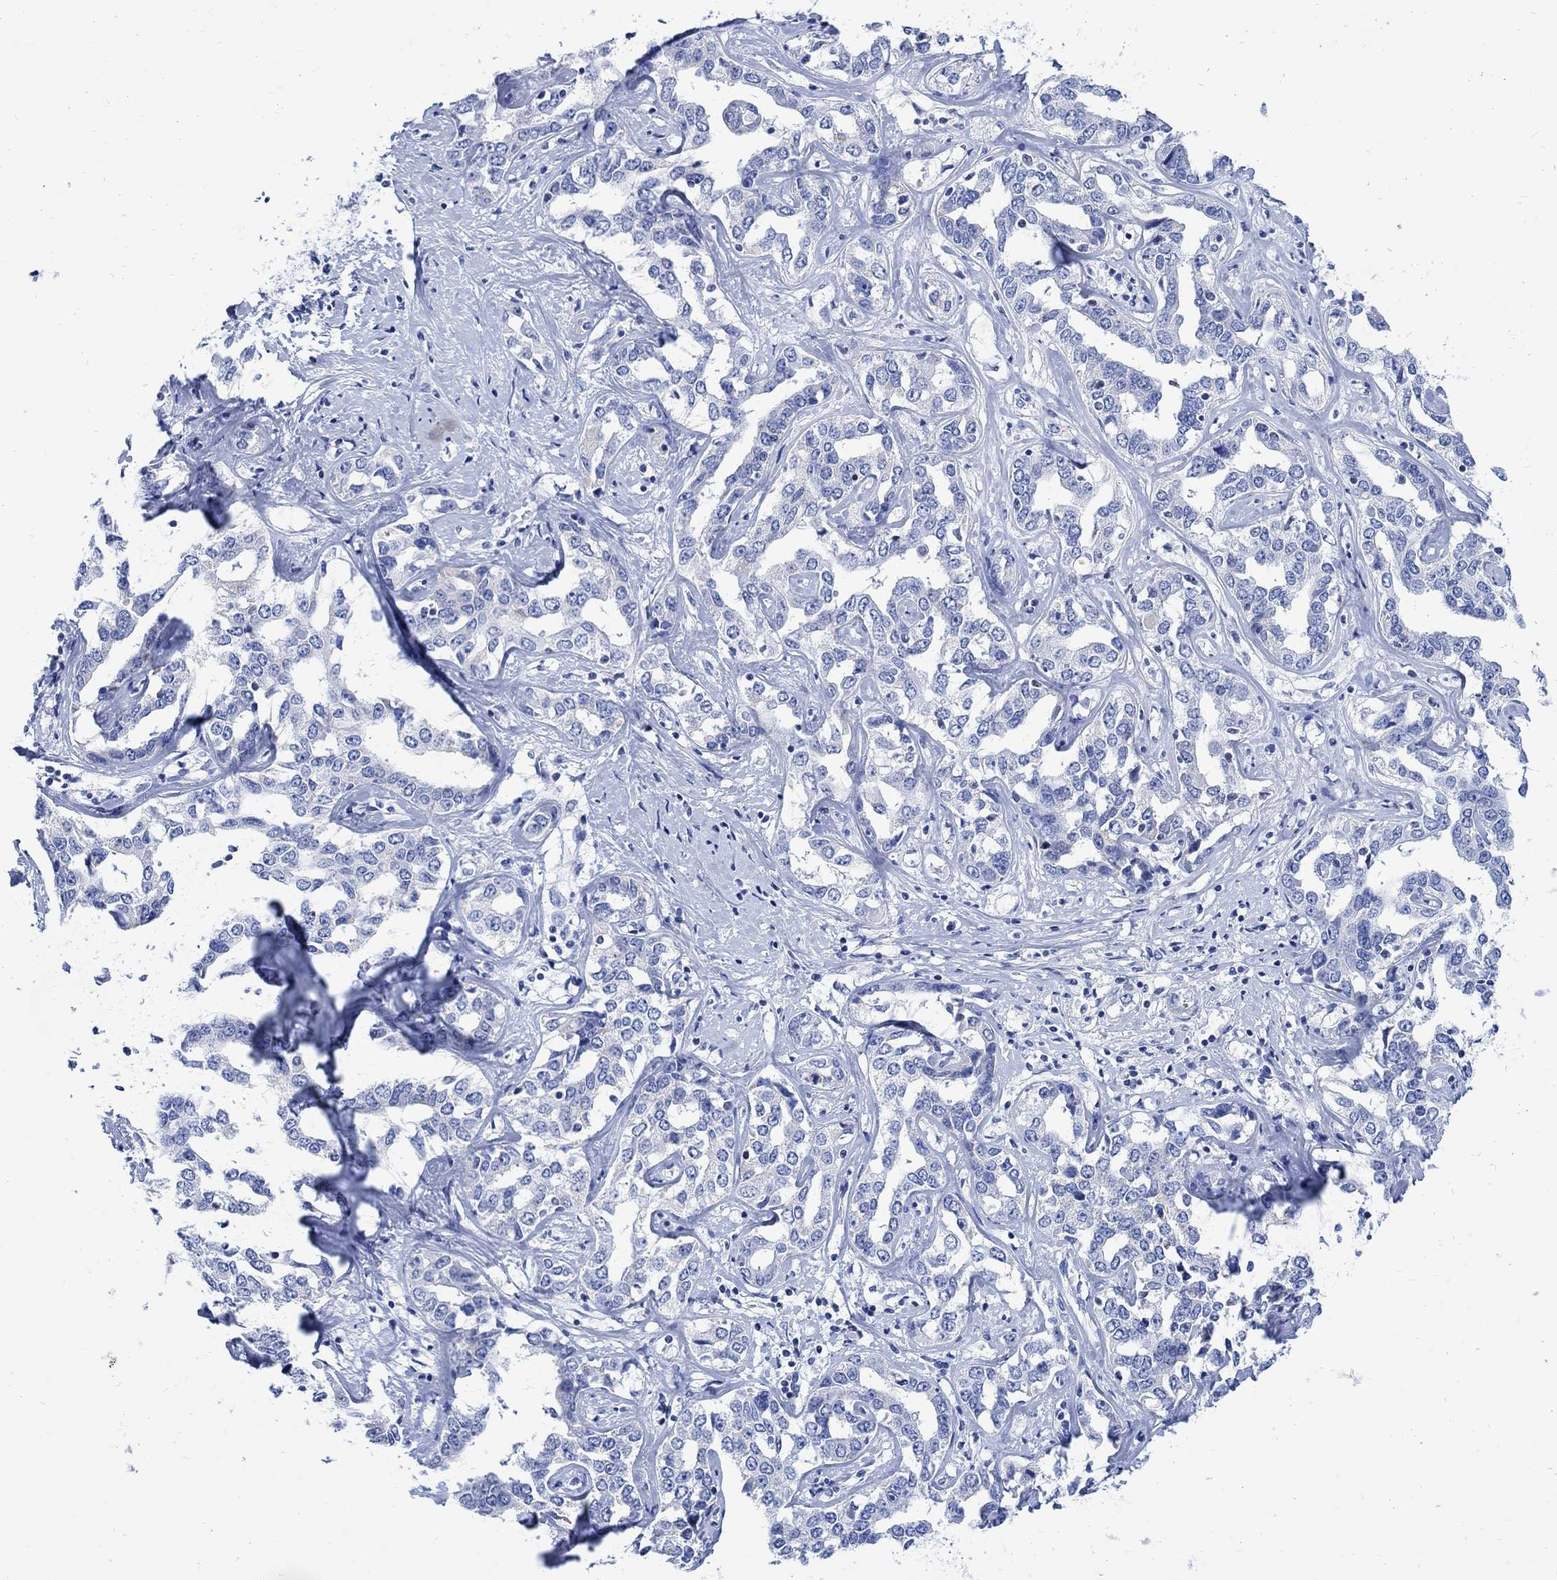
{"staining": {"intensity": "negative", "quantity": "none", "location": "none"}, "tissue": "liver cancer", "cell_type": "Tumor cells", "image_type": "cancer", "snomed": [{"axis": "morphology", "description": "Cholangiocarcinoma"}, {"axis": "topography", "description": "Liver"}], "caption": "Tumor cells are negative for brown protein staining in liver cholangiocarcinoma. Brightfield microscopy of immunohistochemistry stained with DAB (3,3'-diaminobenzidine) (brown) and hematoxylin (blue), captured at high magnification.", "gene": "CPLX2", "patient": {"sex": "male", "age": 59}}